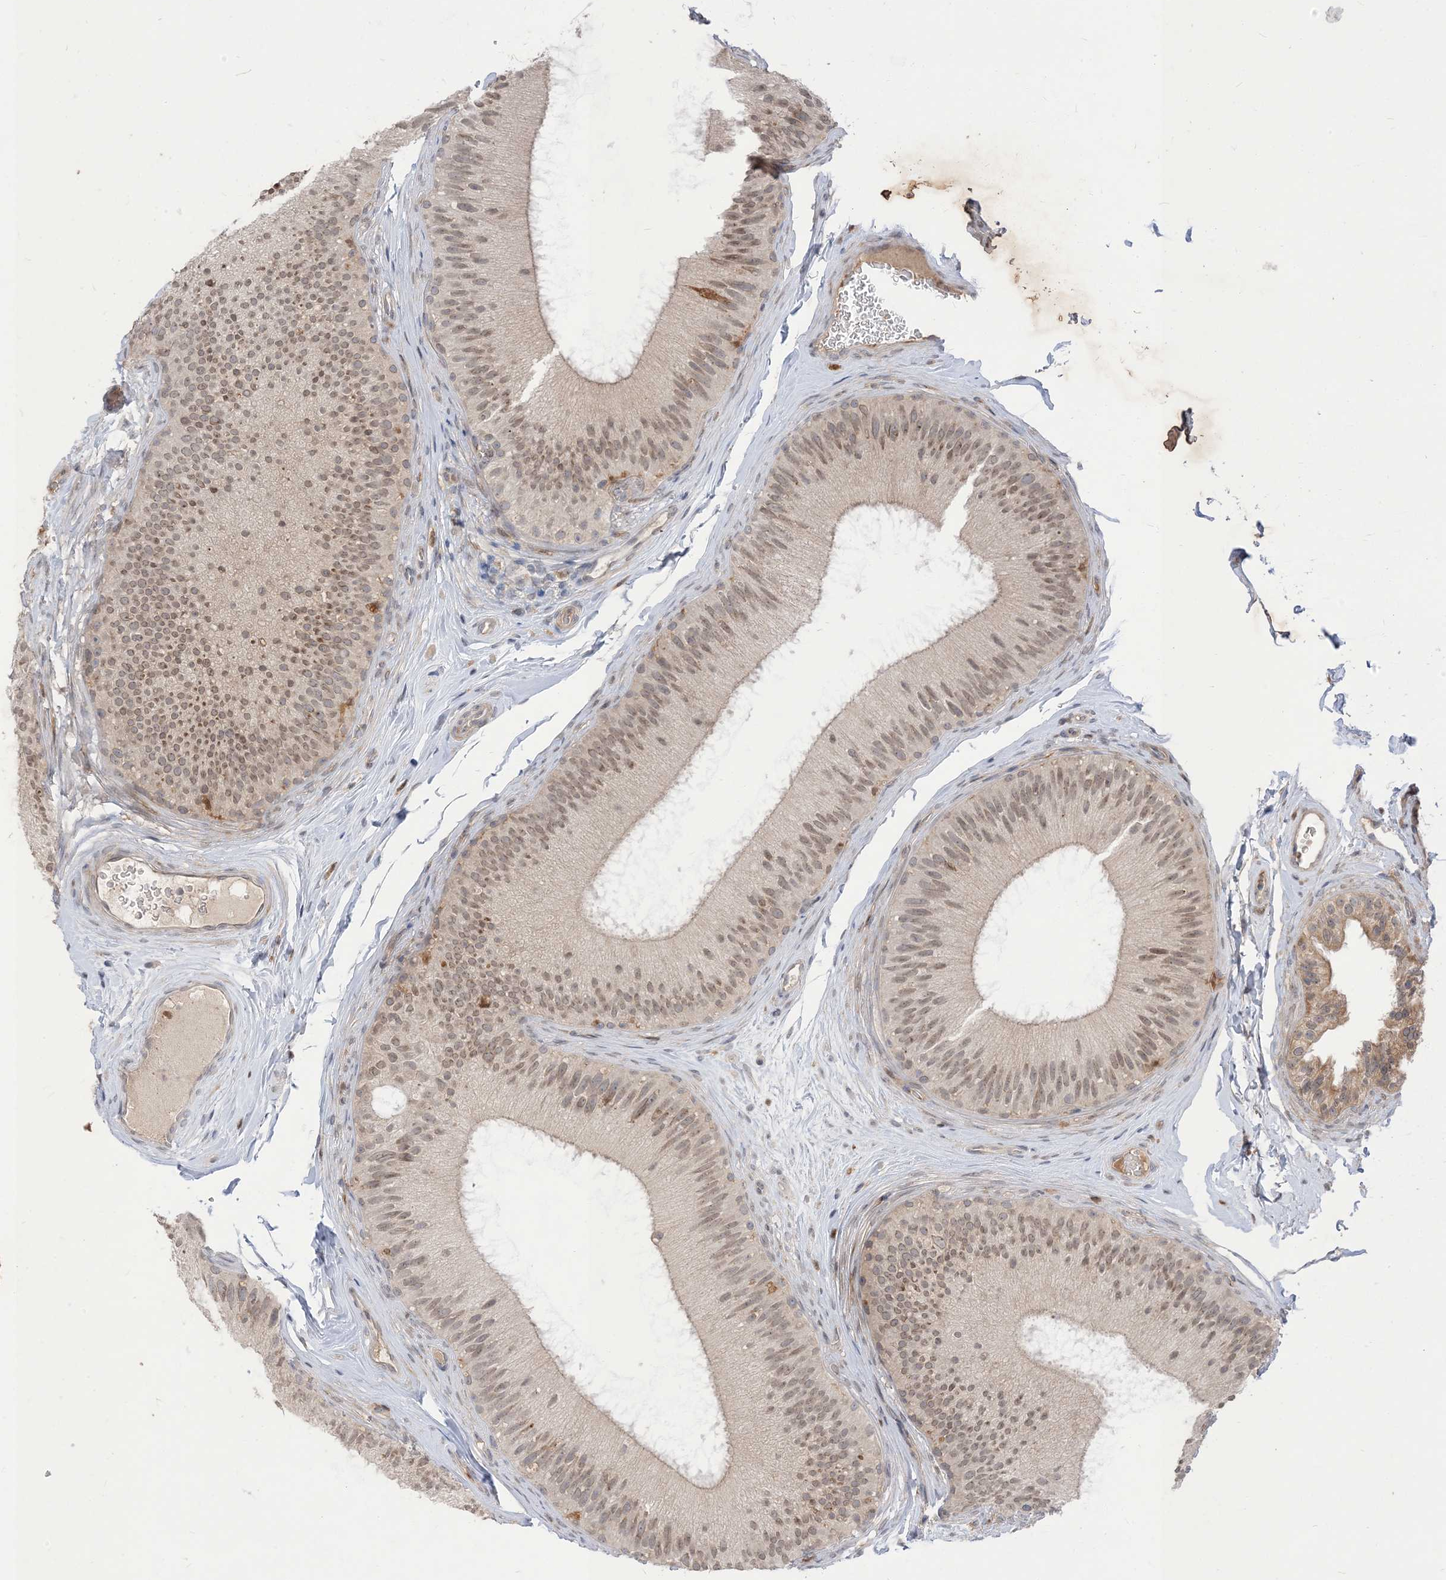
{"staining": {"intensity": "weak", "quantity": ">75%", "location": "cytoplasmic/membranous,nuclear"}, "tissue": "epididymis", "cell_type": "Glandular cells", "image_type": "normal", "snomed": [{"axis": "morphology", "description": "Normal tissue, NOS"}, {"axis": "topography", "description": "Epididymis"}], "caption": "Immunohistochemical staining of benign epididymis displays weak cytoplasmic/membranous,nuclear protein expression in approximately >75% of glandular cells.", "gene": "NAGK", "patient": {"sex": "male", "age": 45}}